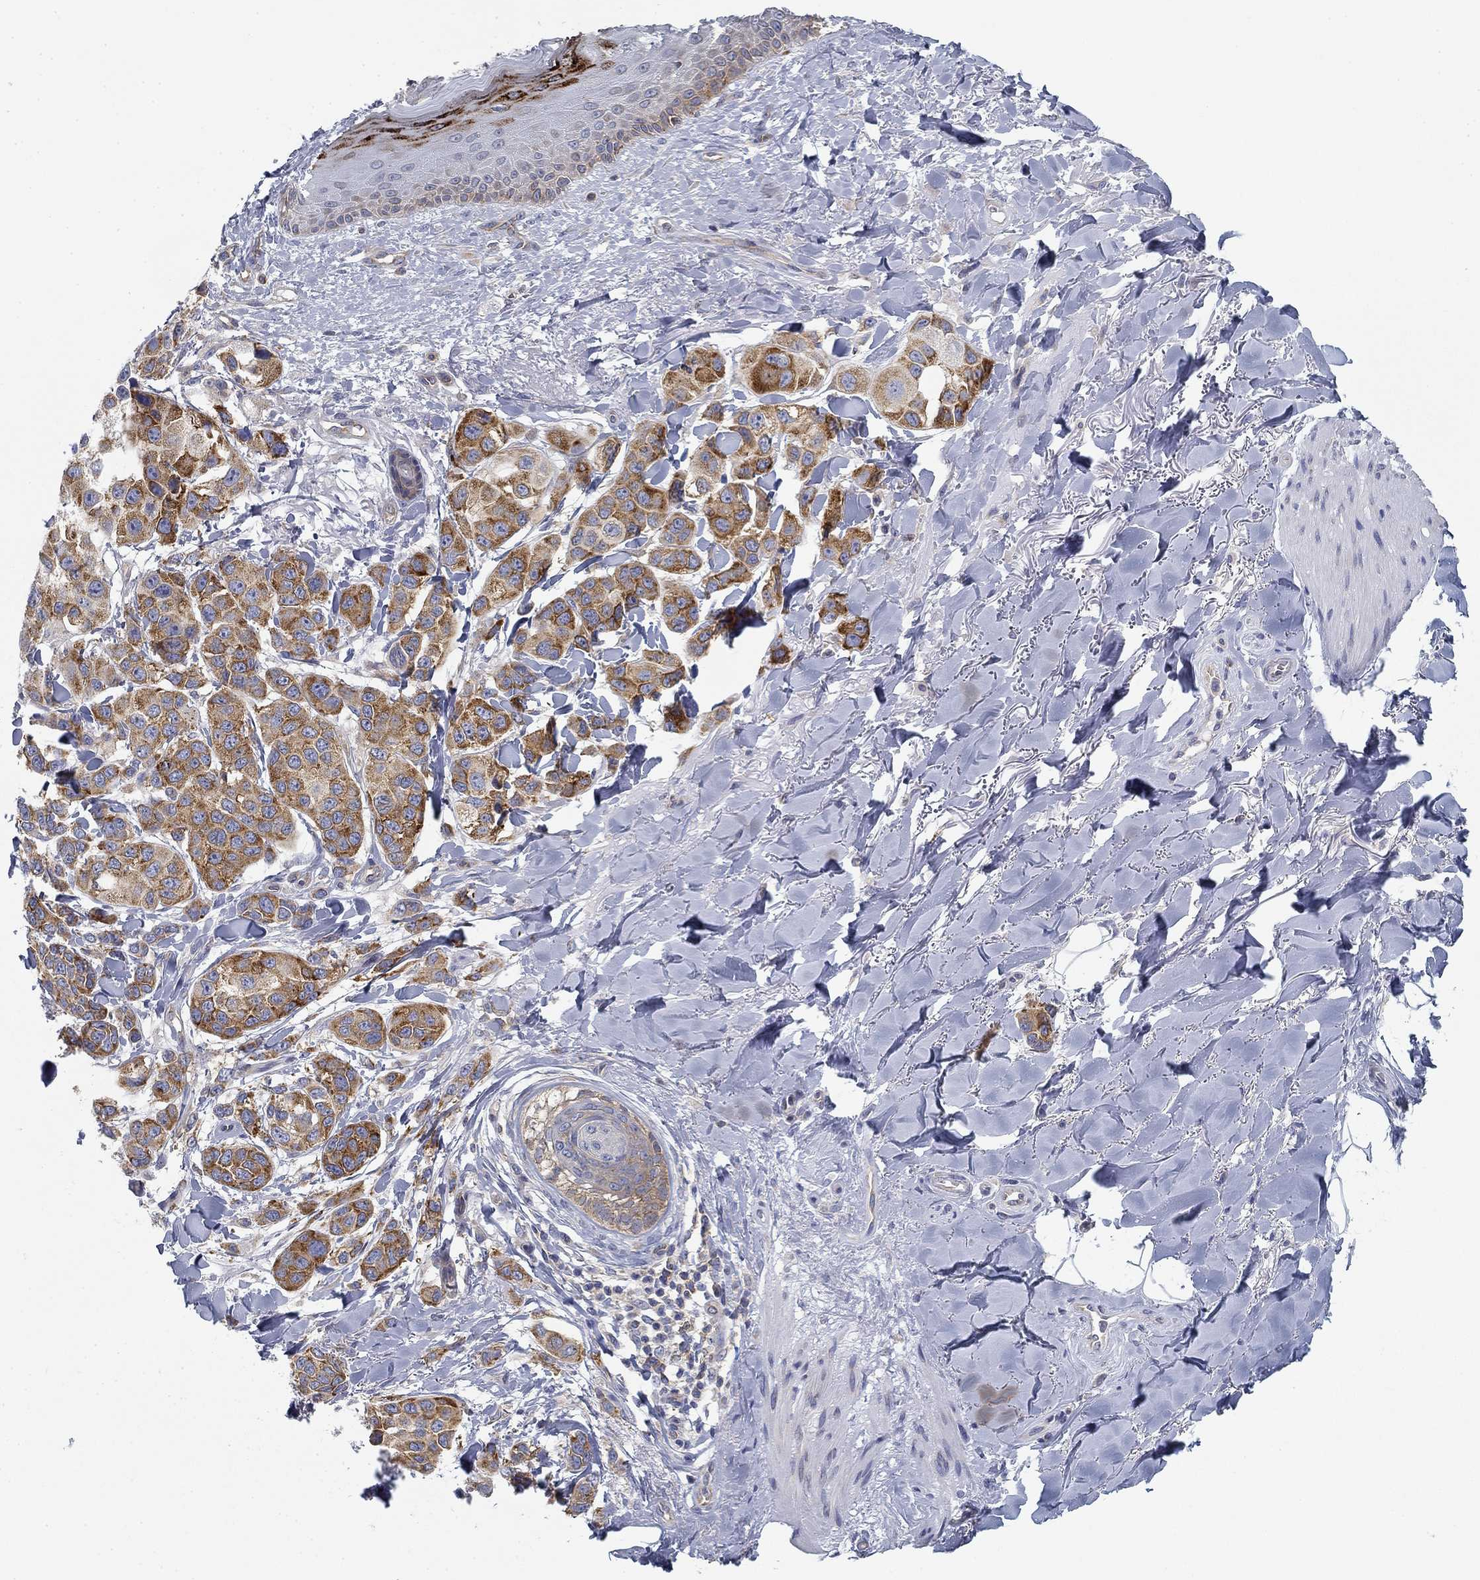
{"staining": {"intensity": "strong", "quantity": "25%-75%", "location": "cytoplasmic/membranous"}, "tissue": "melanoma", "cell_type": "Tumor cells", "image_type": "cancer", "snomed": [{"axis": "morphology", "description": "Malignant melanoma, NOS"}, {"axis": "topography", "description": "Skin"}], "caption": "Strong cytoplasmic/membranous protein expression is seen in approximately 25%-75% of tumor cells in malignant melanoma.", "gene": "FXR1", "patient": {"sex": "male", "age": 57}}